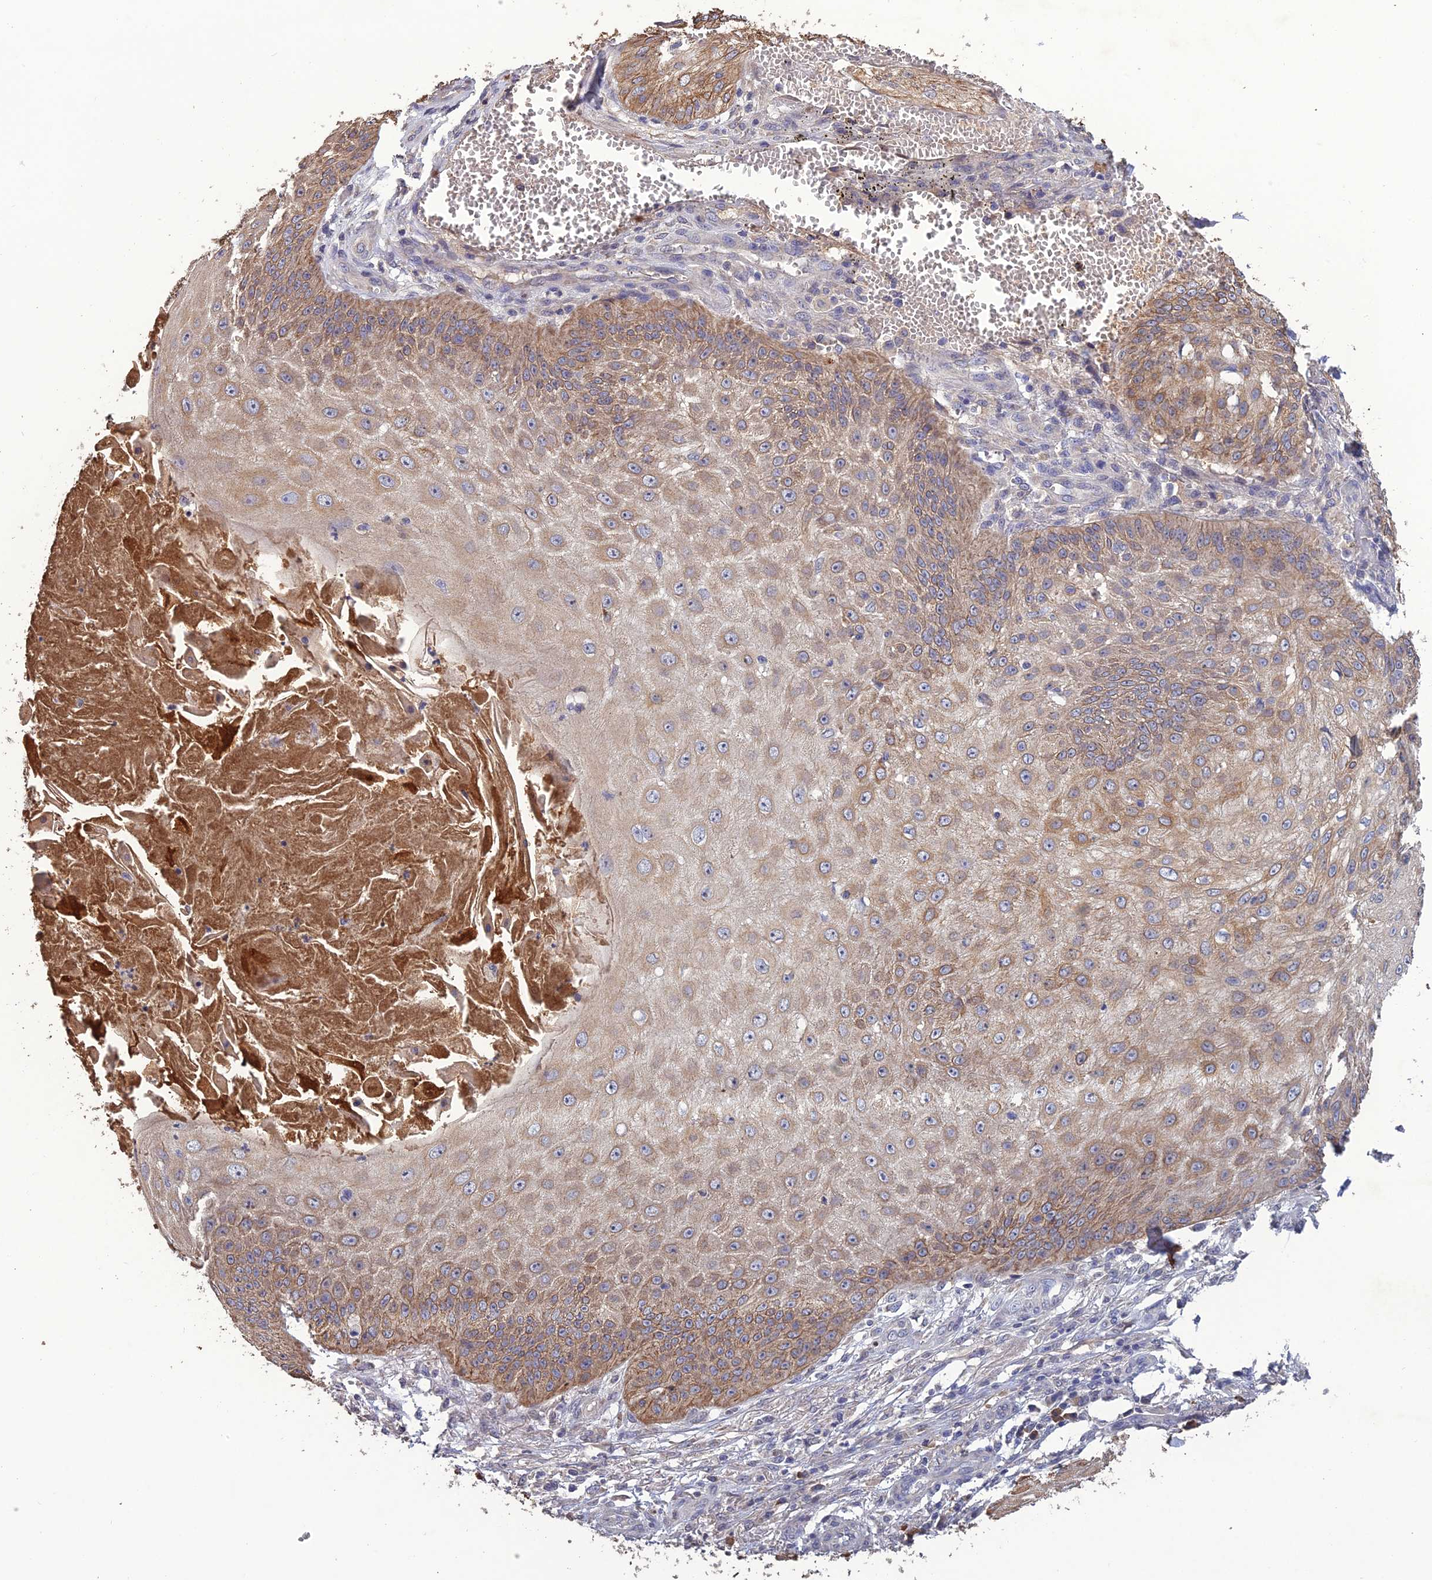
{"staining": {"intensity": "moderate", "quantity": "25%-75%", "location": "cytoplasmic/membranous"}, "tissue": "skin cancer", "cell_type": "Tumor cells", "image_type": "cancer", "snomed": [{"axis": "morphology", "description": "Squamous cell carcinoma, NOS"}, {"axis": "topography", "description": "Skin"}], "caption": "Protein analysis of skin squamous cell carcinoma tissue demonstrates moderate cytoplasmic/membranous positivity in about 25%-75% of tumor cells.", "gene": "SLC39A13", "patient": {"sex": "male", "age": 70}}